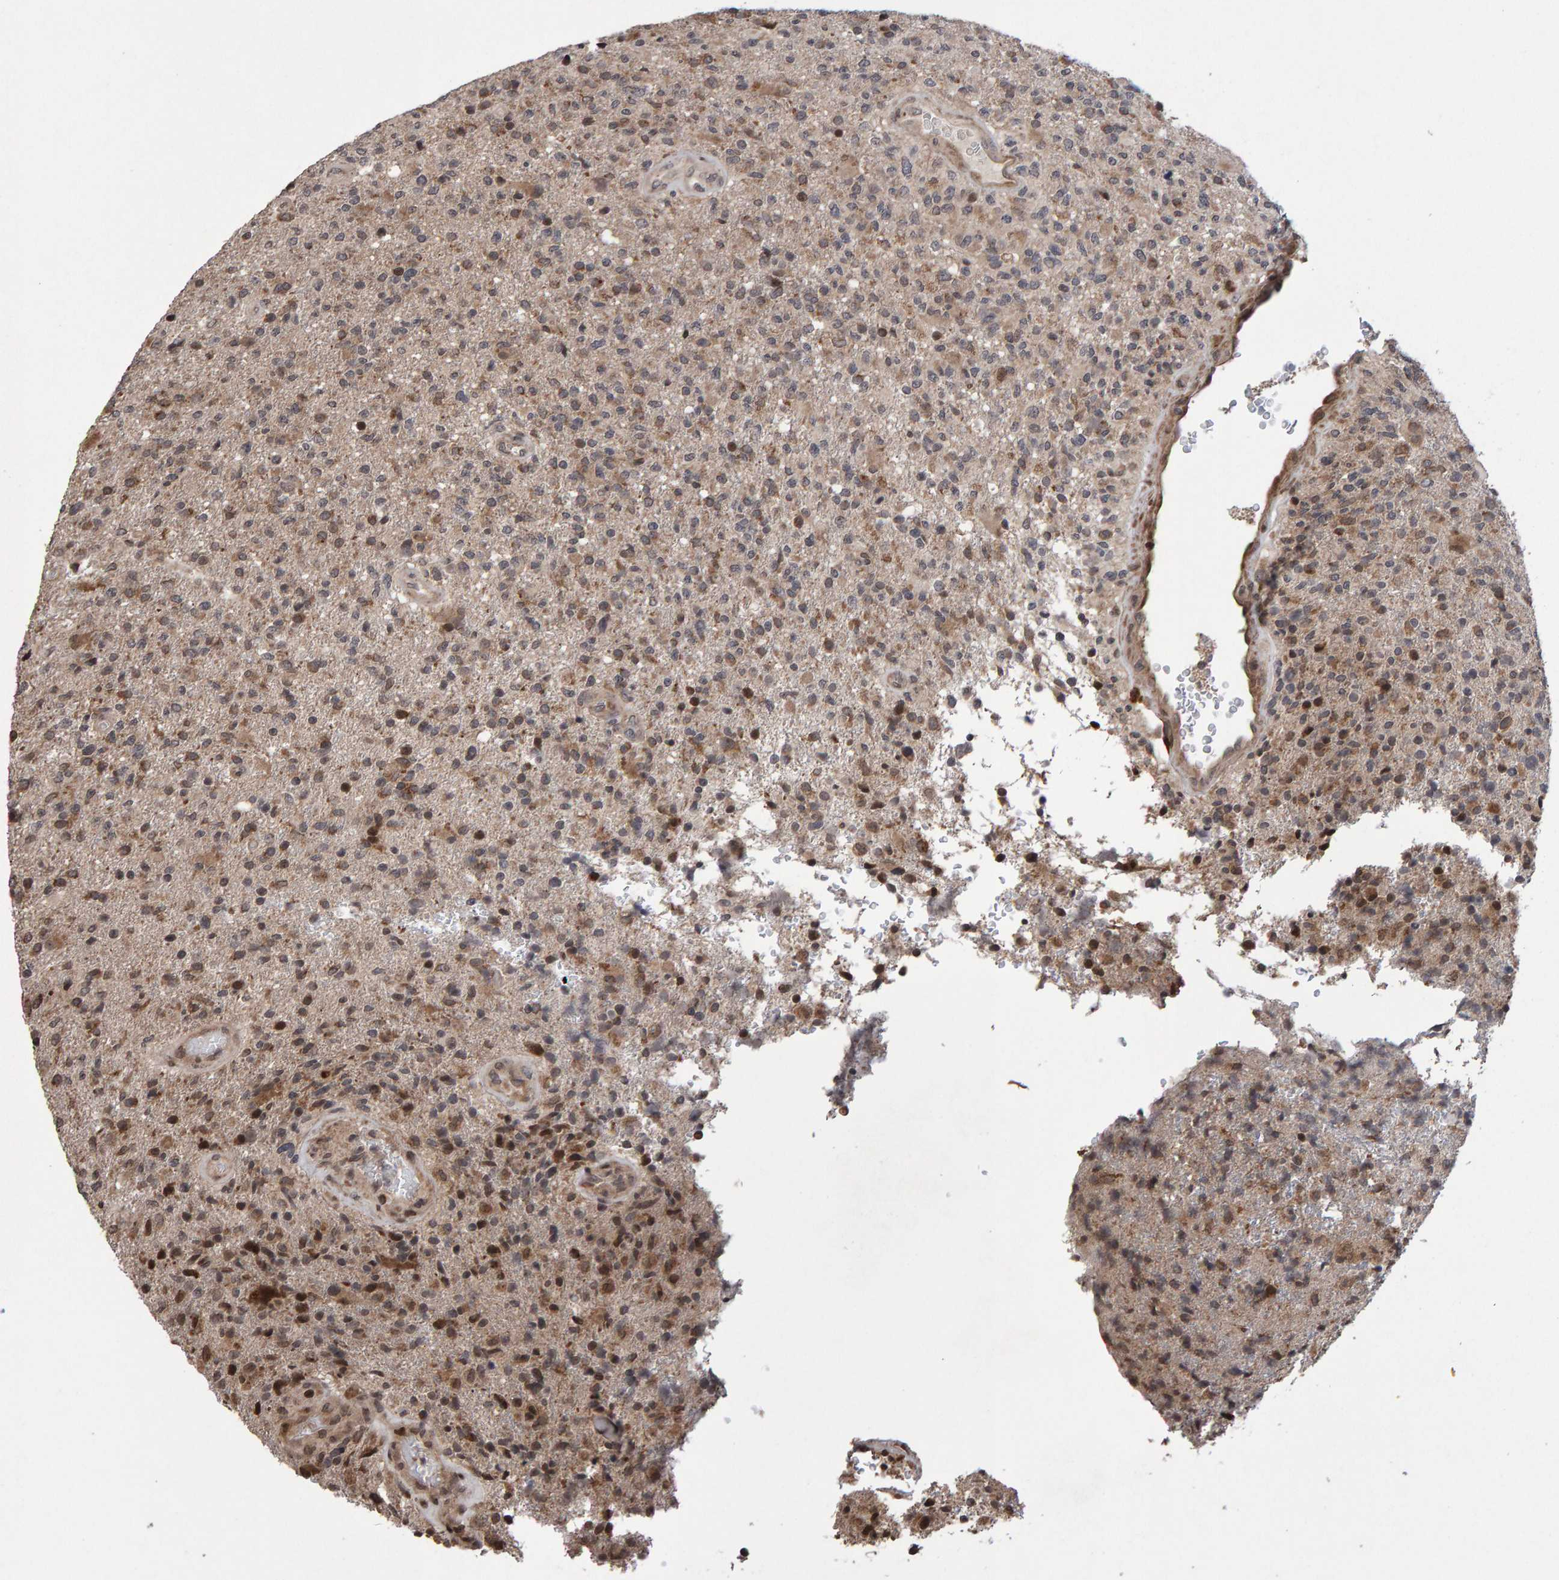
{"staining": {"intensity": "weak", "quantity": ">75%", "location": "cytoplasmic/membranous"}, "tissue": "glioma", "cell_type": "Tumor cells", "image_type": "cancer", "snomed": [{"axis": "morphology", "description": "Glioma, malignant, High grade"}, {"axis": "topography", "description": "Brain"}], "caption": "This histopathology image displays IHC staining of human glioma, with low weak cytoplasmic/membranous positivity in approximately >75% of tumor cells.", "gene": "PECR", "patient": {"sex": "male", "age": 72}}